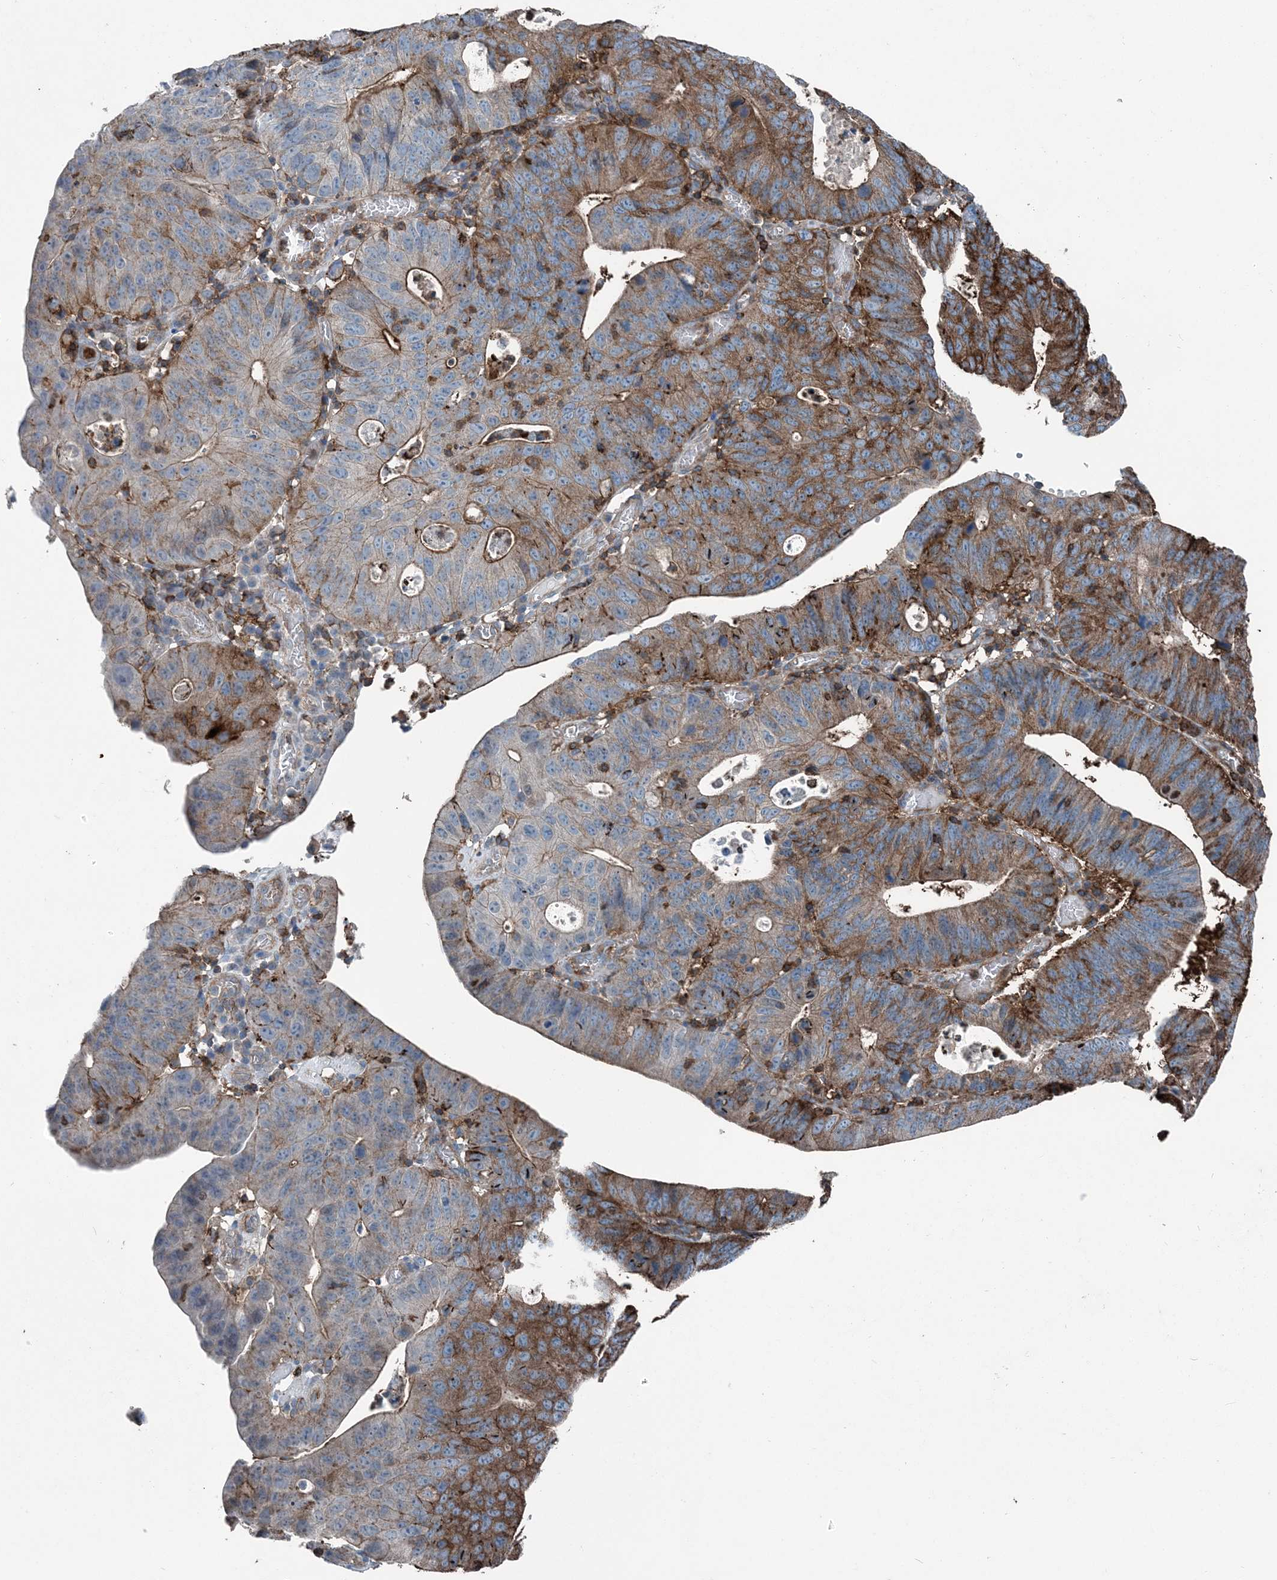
{"staining": {"intensity": "strong", "quantity": ">75%", "location": "cytoplasmic/membranous"}, "tissue": "stomach cancer", "cell_type": "Tumor cells", "image_type": "cancer", "snomed": [{"axis": "morphology", "description": "Adenocarcinoma, NOS"}, {"axis": "topography", "description": "Stomach"}], "caption": "Human stomach adenocarcinoma stained with a brown dye reveals strong cytoplasmic/membranous positive positivity in approximately >75% of tumor cells.", "gene": "CFL1", "patient": {"sex": "male", "age": 59}}